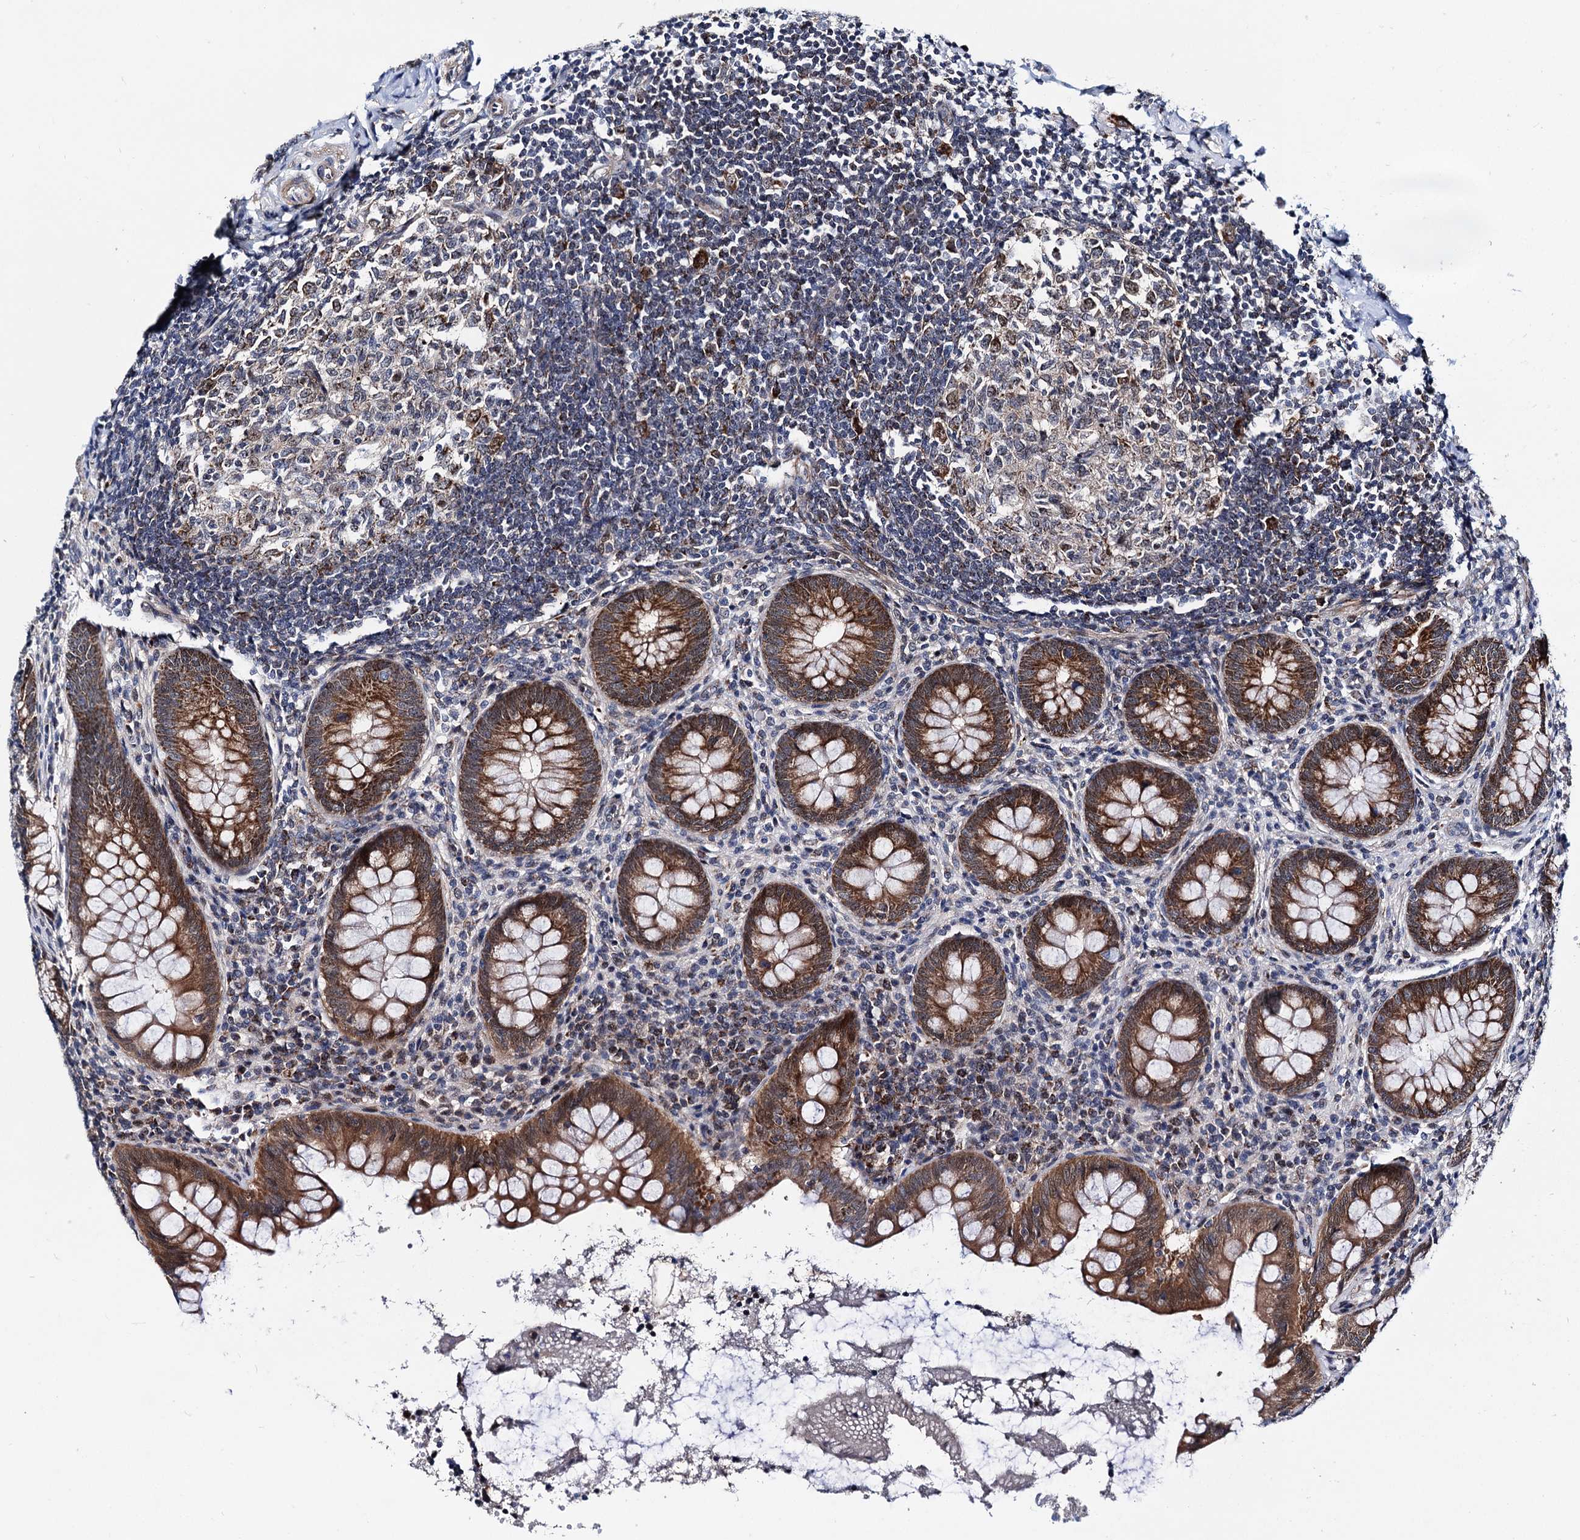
{"staining": {"intensity": "strong", "quantity": ">75%", "location": "cytoplasmic/membranous"}, "tissue": "appendix", "cell_type": "Glandular cells", "image_type": "normal", "snomed": [{"axis": "morphology", "description": "Normal tissue, NOS"}, {"axis": "topography", "description": "Appendix"}], "caption": "Glandular cells display high levels of strong cytoplasmic/membranous staining in about >75% of cells in normal appendix.", "gene": "COA4", "patient": {"sex": "female", "age": 33}}